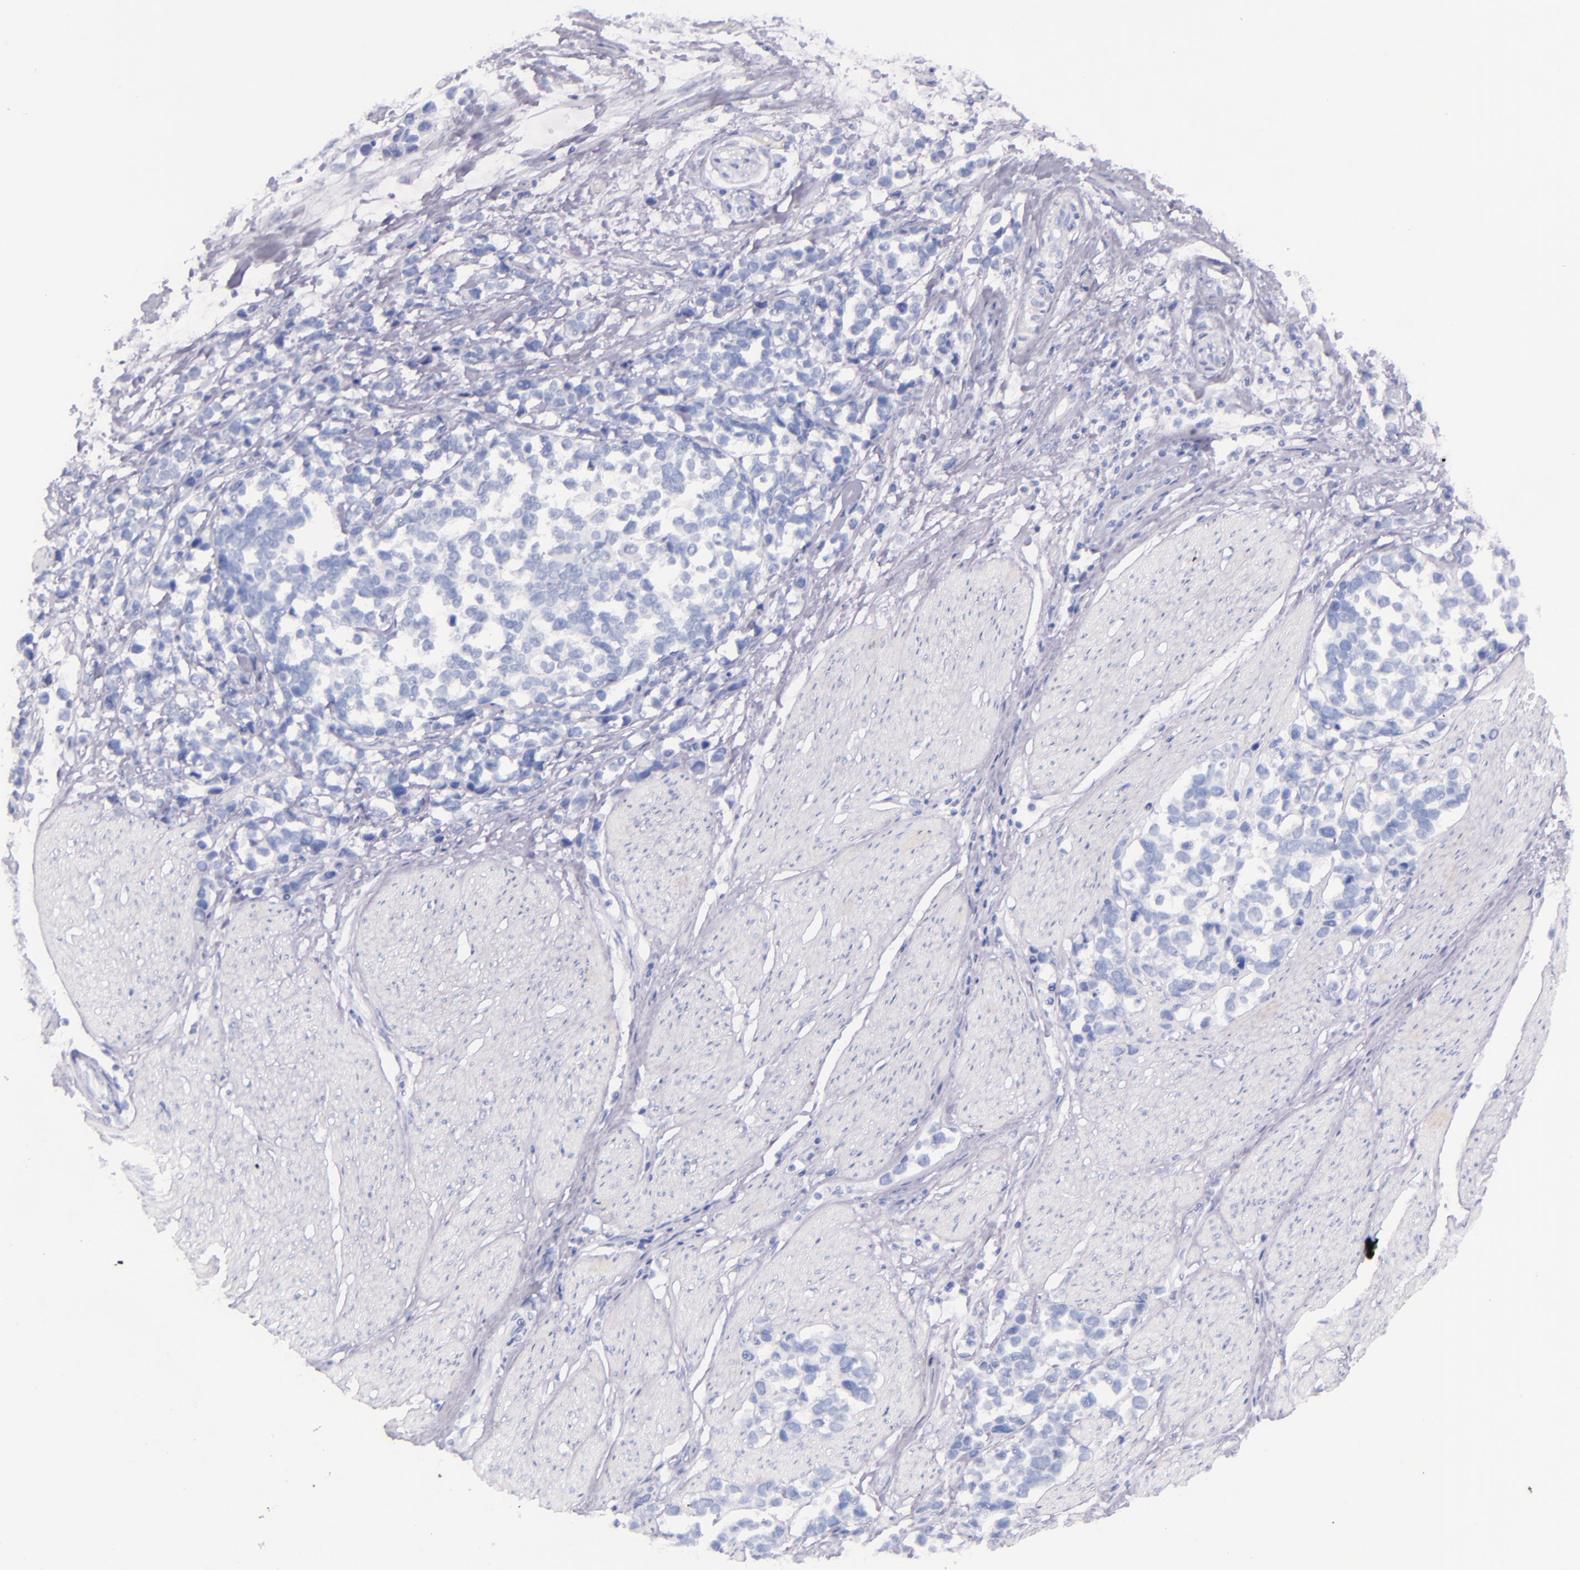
{"staining": {"intensity": "negative", "quantity": "none", "location": "none"}, "tissue": "stomach cancer", "cell_type": "Tumor cells", "image_type": "cancer", "snomed": [{"axis": "morphology", "description": "Adenocarcinoma, NOS"}, {"axis": "topography", "description": "Stomach, upper"}], "caption": "An image of stomach cancer (adenocarcinoma) stained for a protein displays no brown staining in tumor cells.", "gene": "SFTPB", "patient": {"sex": "male", "age": 71}}